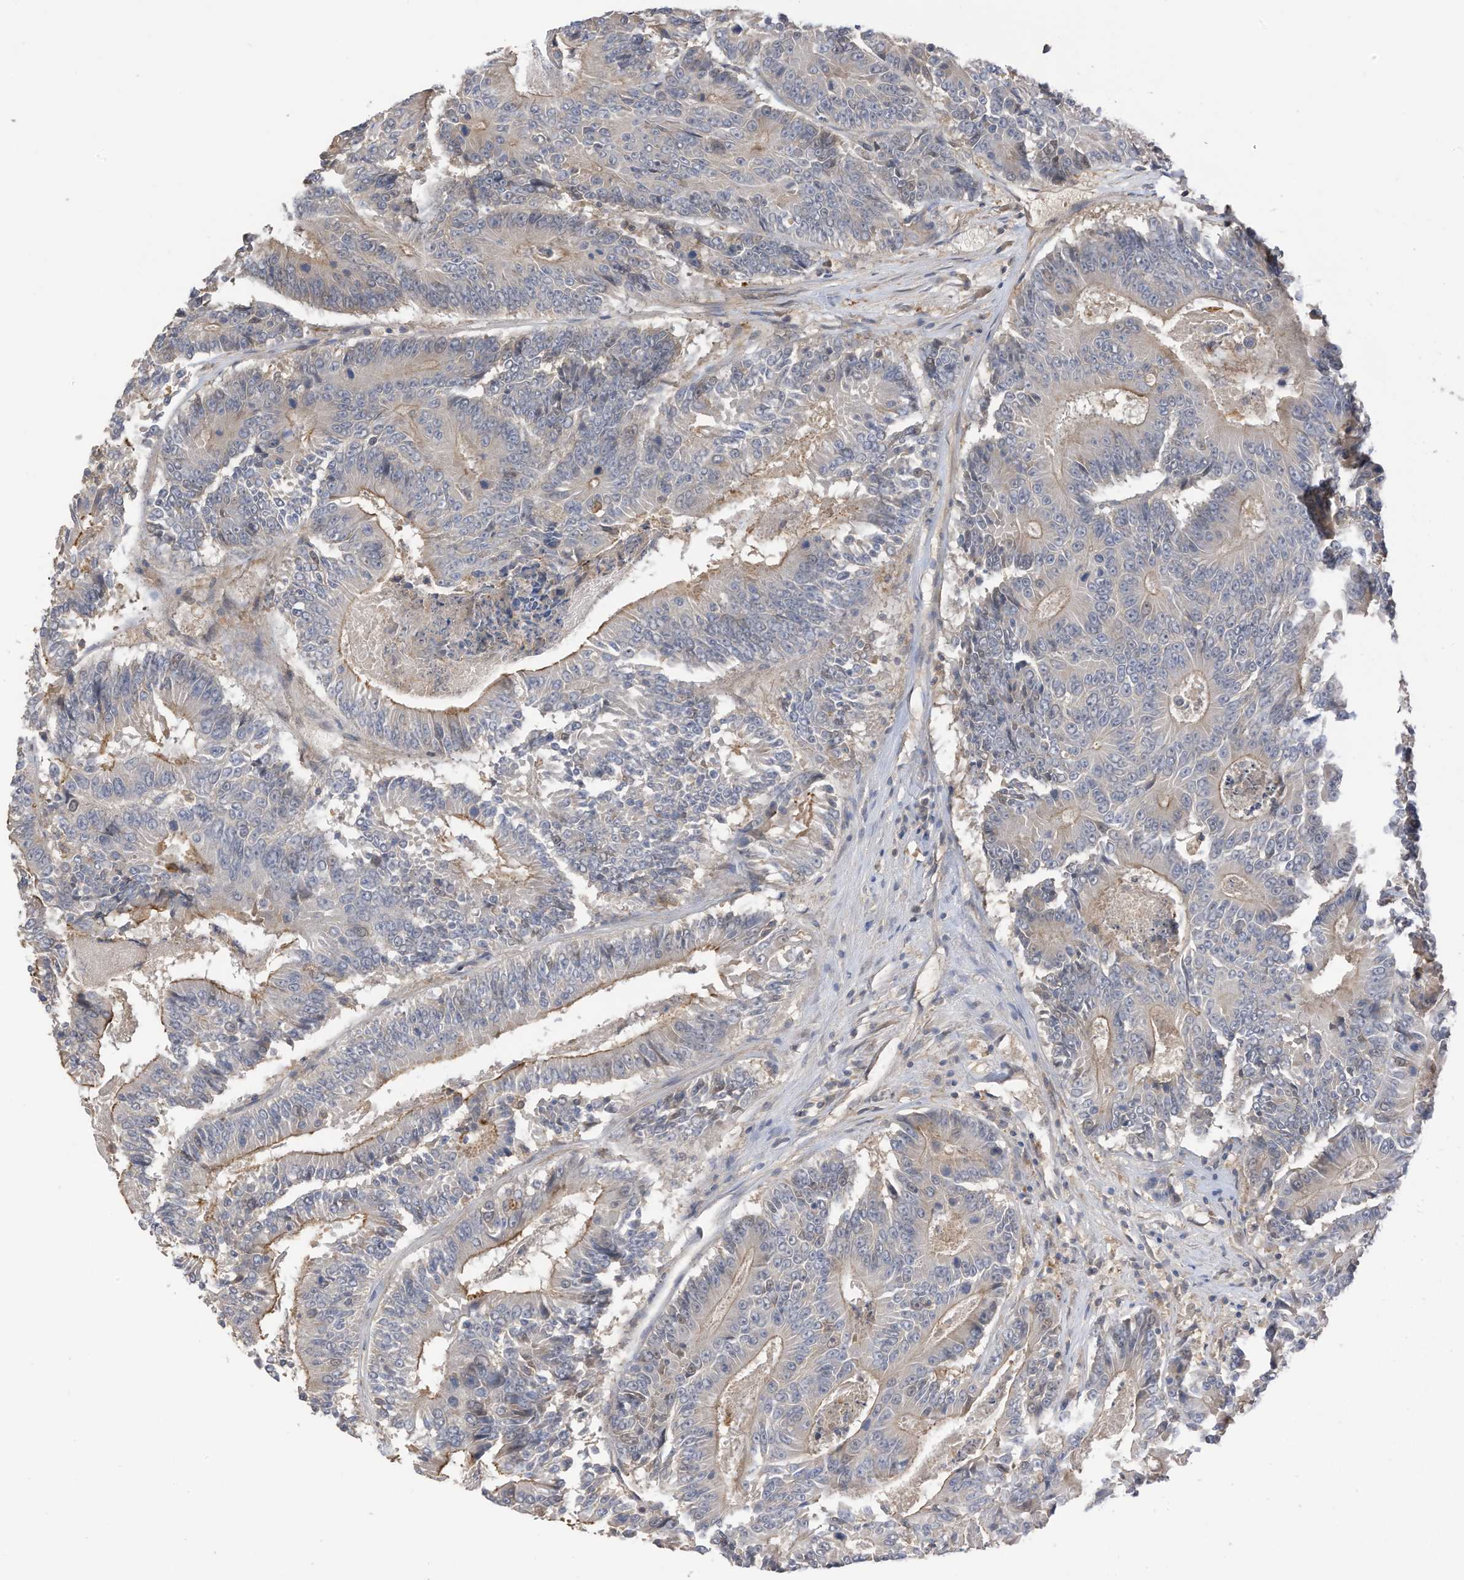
{"staining": {"intensity": "moderate", "quantity": "<25%", "location": "cytoplasmic/membranous"}, "tissue": "colorectal cancer", "cell_type": "Tumor cells", "image_type": "cancer", "snomed": [{"axis": "morphology", "description": "Adenocarcinoma, NOS"}, {"axis": "topography", "description": "Colon"}], "caption": "Immunohistochemistry (IHC) micrograph of human colorectal adenocarcinoma stained for a protein (brown), which reveals low levels of moderate cytoplasmic/membranous staining in approximately <25% of tumor cells.", "gene": "REC8", "patient": {"sex": "male", "age": 83}}